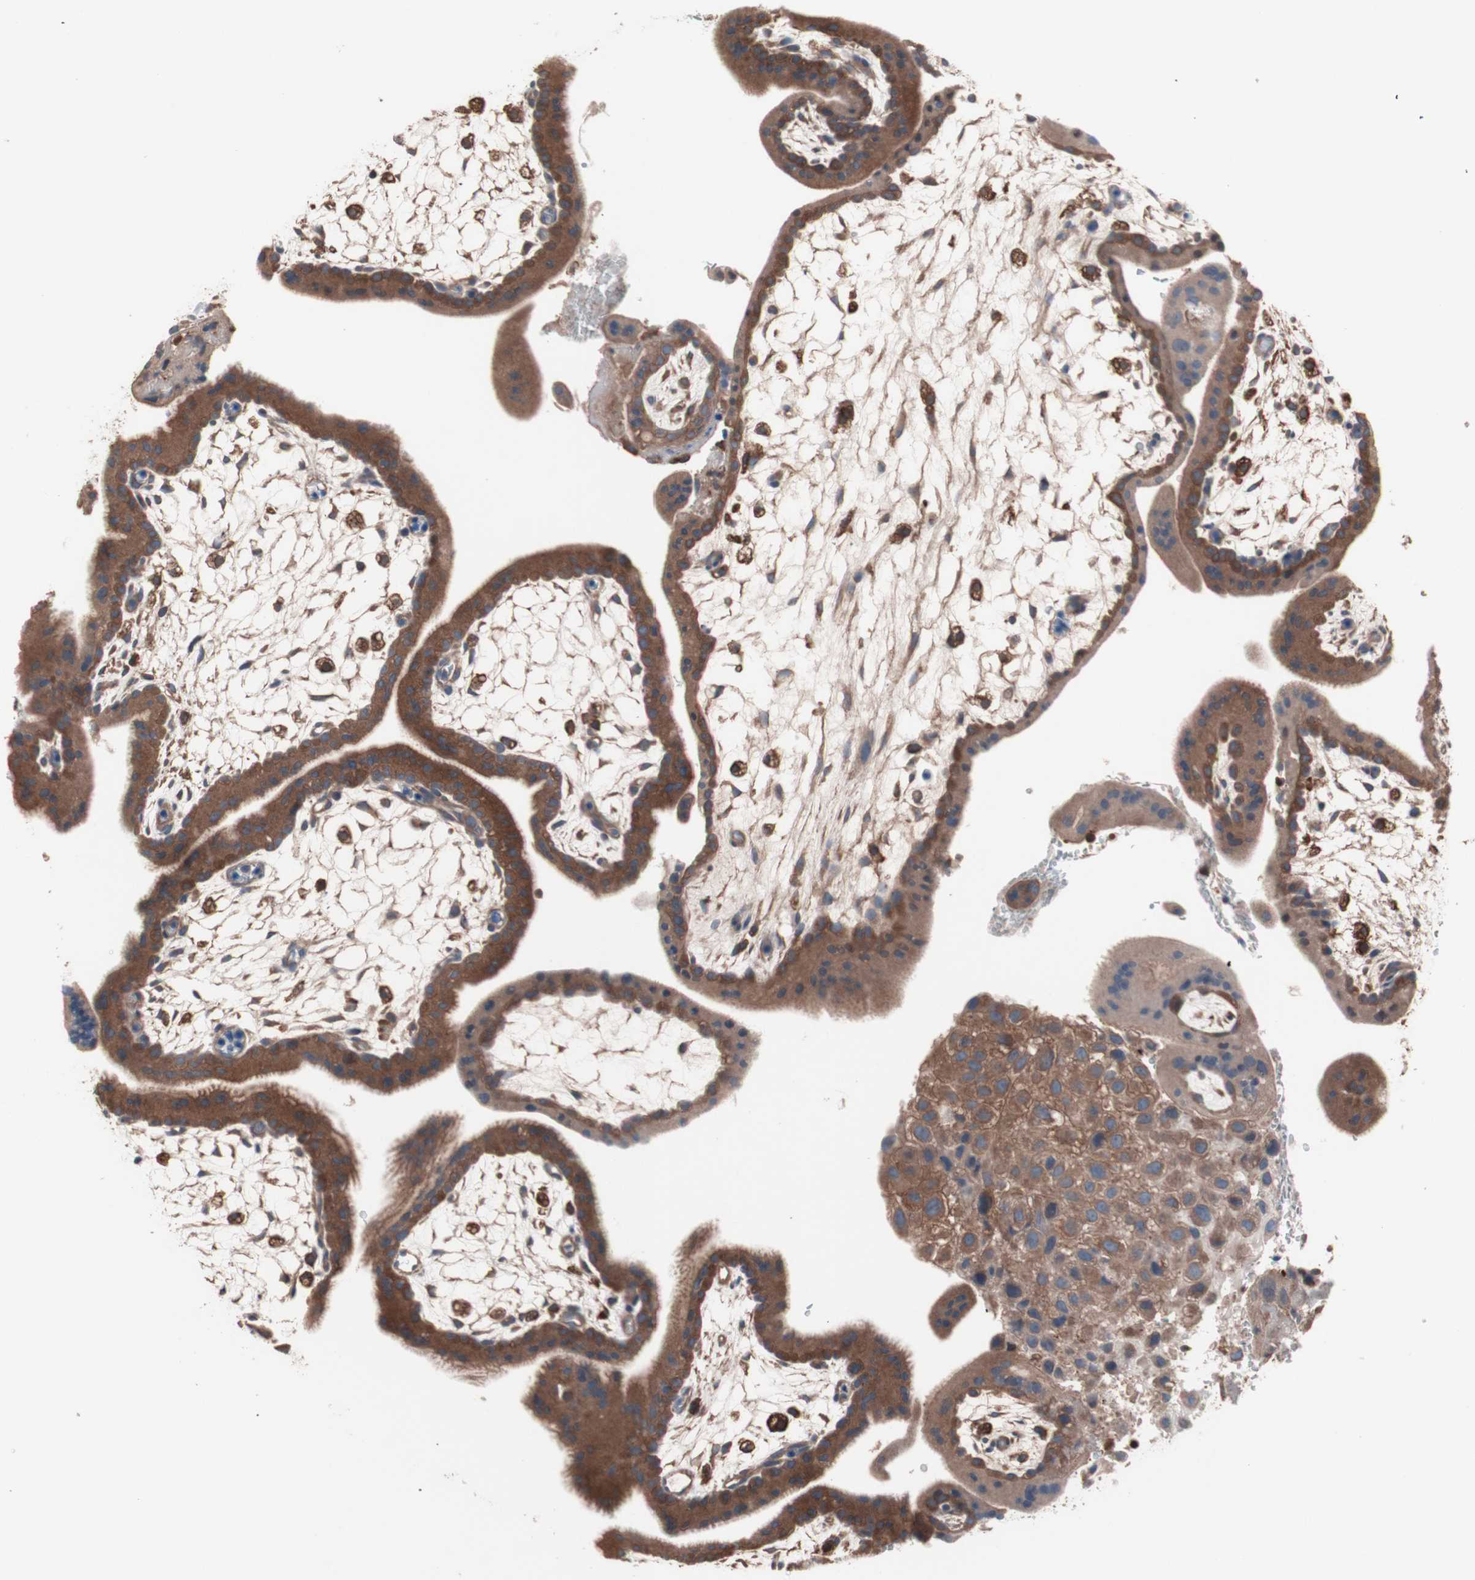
{"staining": {"intensity": "strong", "quantity": ">75%", "location": "cytoplasmic/membranous"}, "tissue": "placenta", "cell_type": "Decidual cells", "image_type": "normal", "snomed": [{"axis": "morphology", "description": "Normal tissue, NOS"}, {"axis": "topography", "description": "Placenta"}], "caption": "Immunohistochemical staining of unremarkable placenta shows strong cytoplasmic/membranous protein staining in about >75% of decidual cells. The protein of interest is stained brown, and the nuclei are stained in blue (DAB (3,3'-diaminobenzidine) IHC with brightfield microscopy, high magnification).", "gene": "ATG7", "patient": {"sex": "female", "age": 35}}